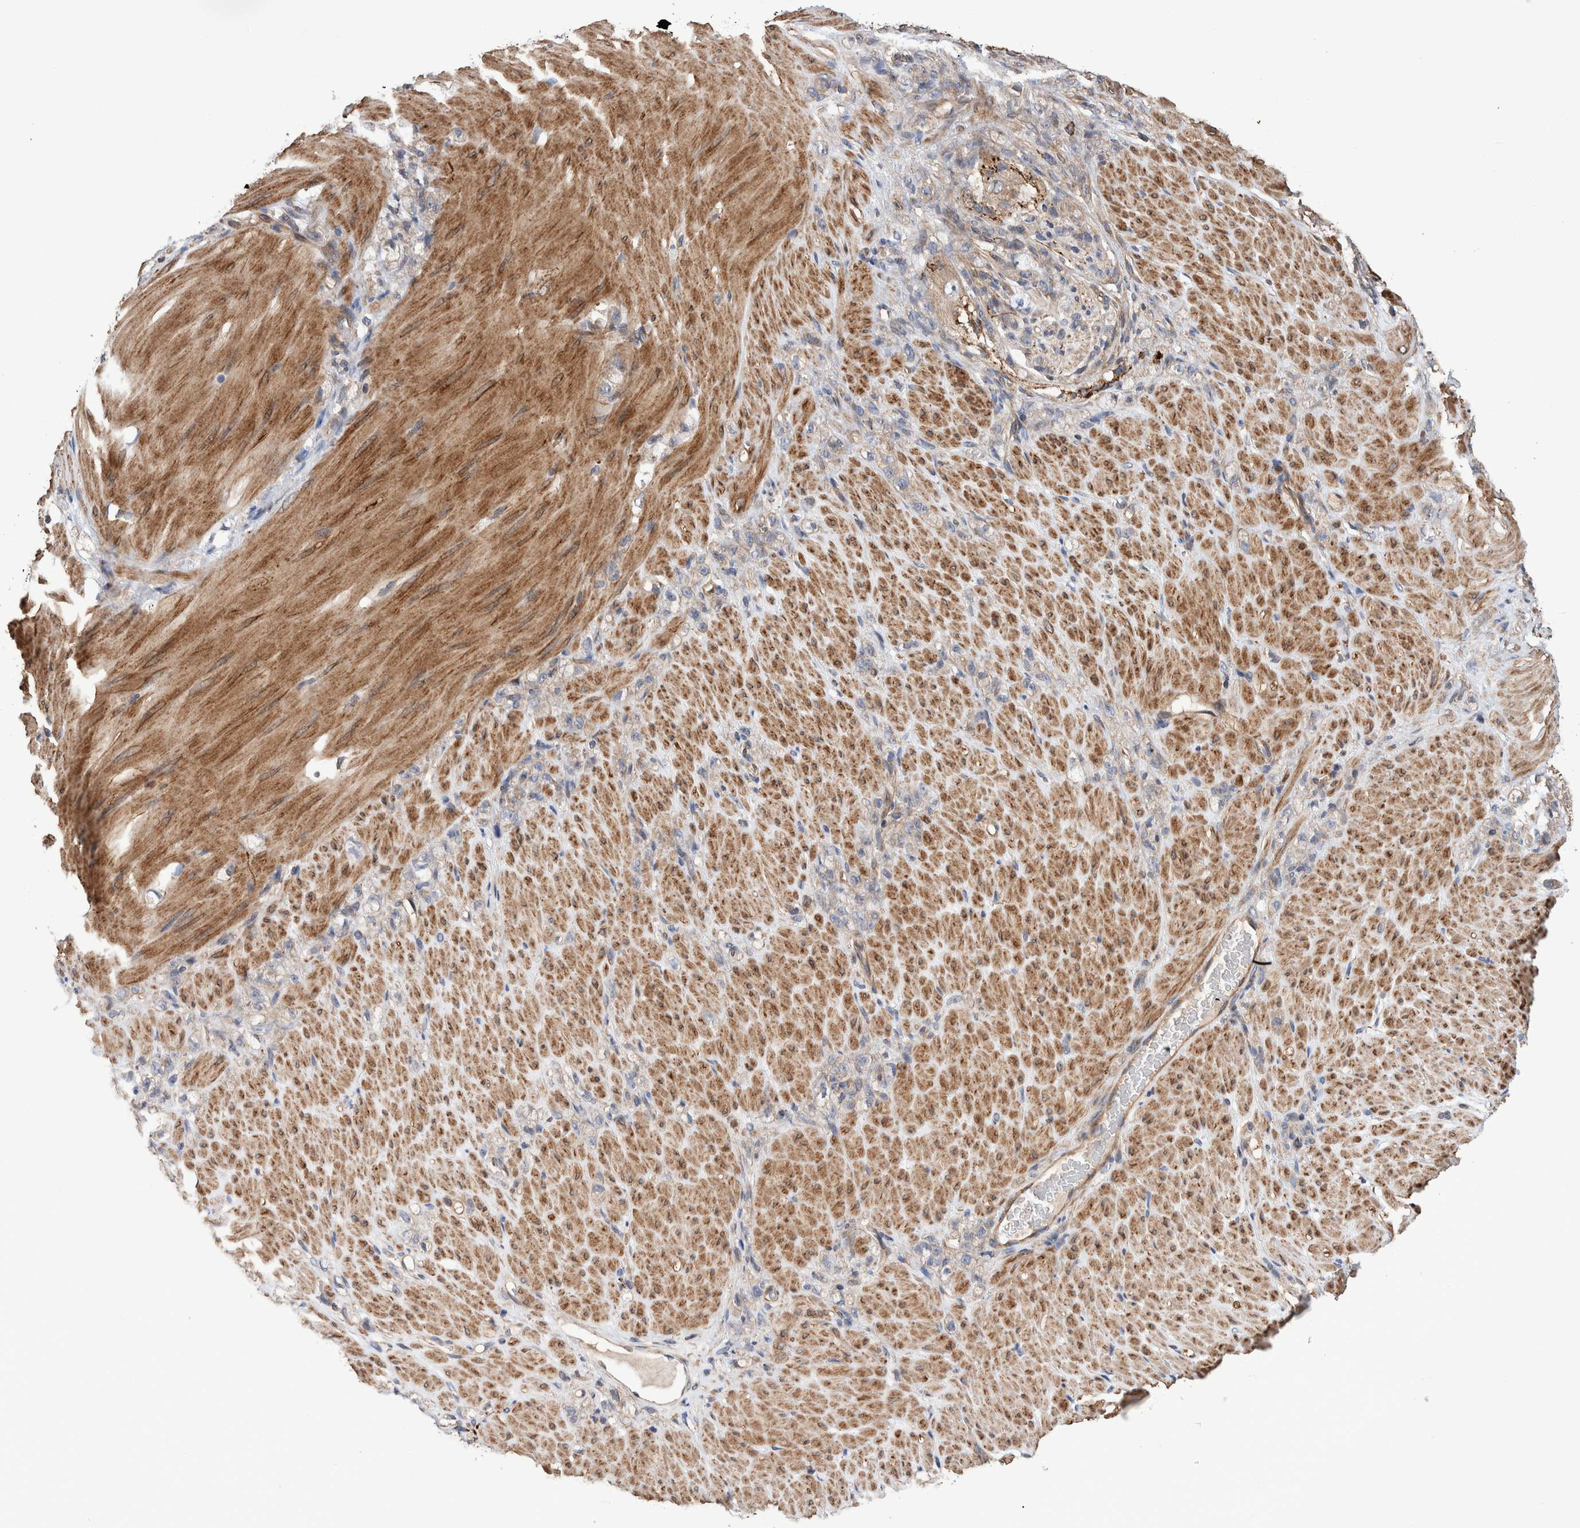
{"staining": {"intensity": "negative", "quantity": "none", "location": "none"}, "tissue": "stomach cancer", "cell_type": "Tumor cells", "image_type": "cancer", "snomed": [{"axis": "morphology", "description": "Normal tissue, NOS"}, {"axis": "morphology", "description": "Adenocarcinoma, NOS"}, {"axis": "topography", "description": "Stomach"}], "caption": "This is a micrograph of IHC staining of stomach cancer, which shows no expression in tumor cells.", "gene": "SLC45A4", "patient": {"sex": "male", "age": 82}}